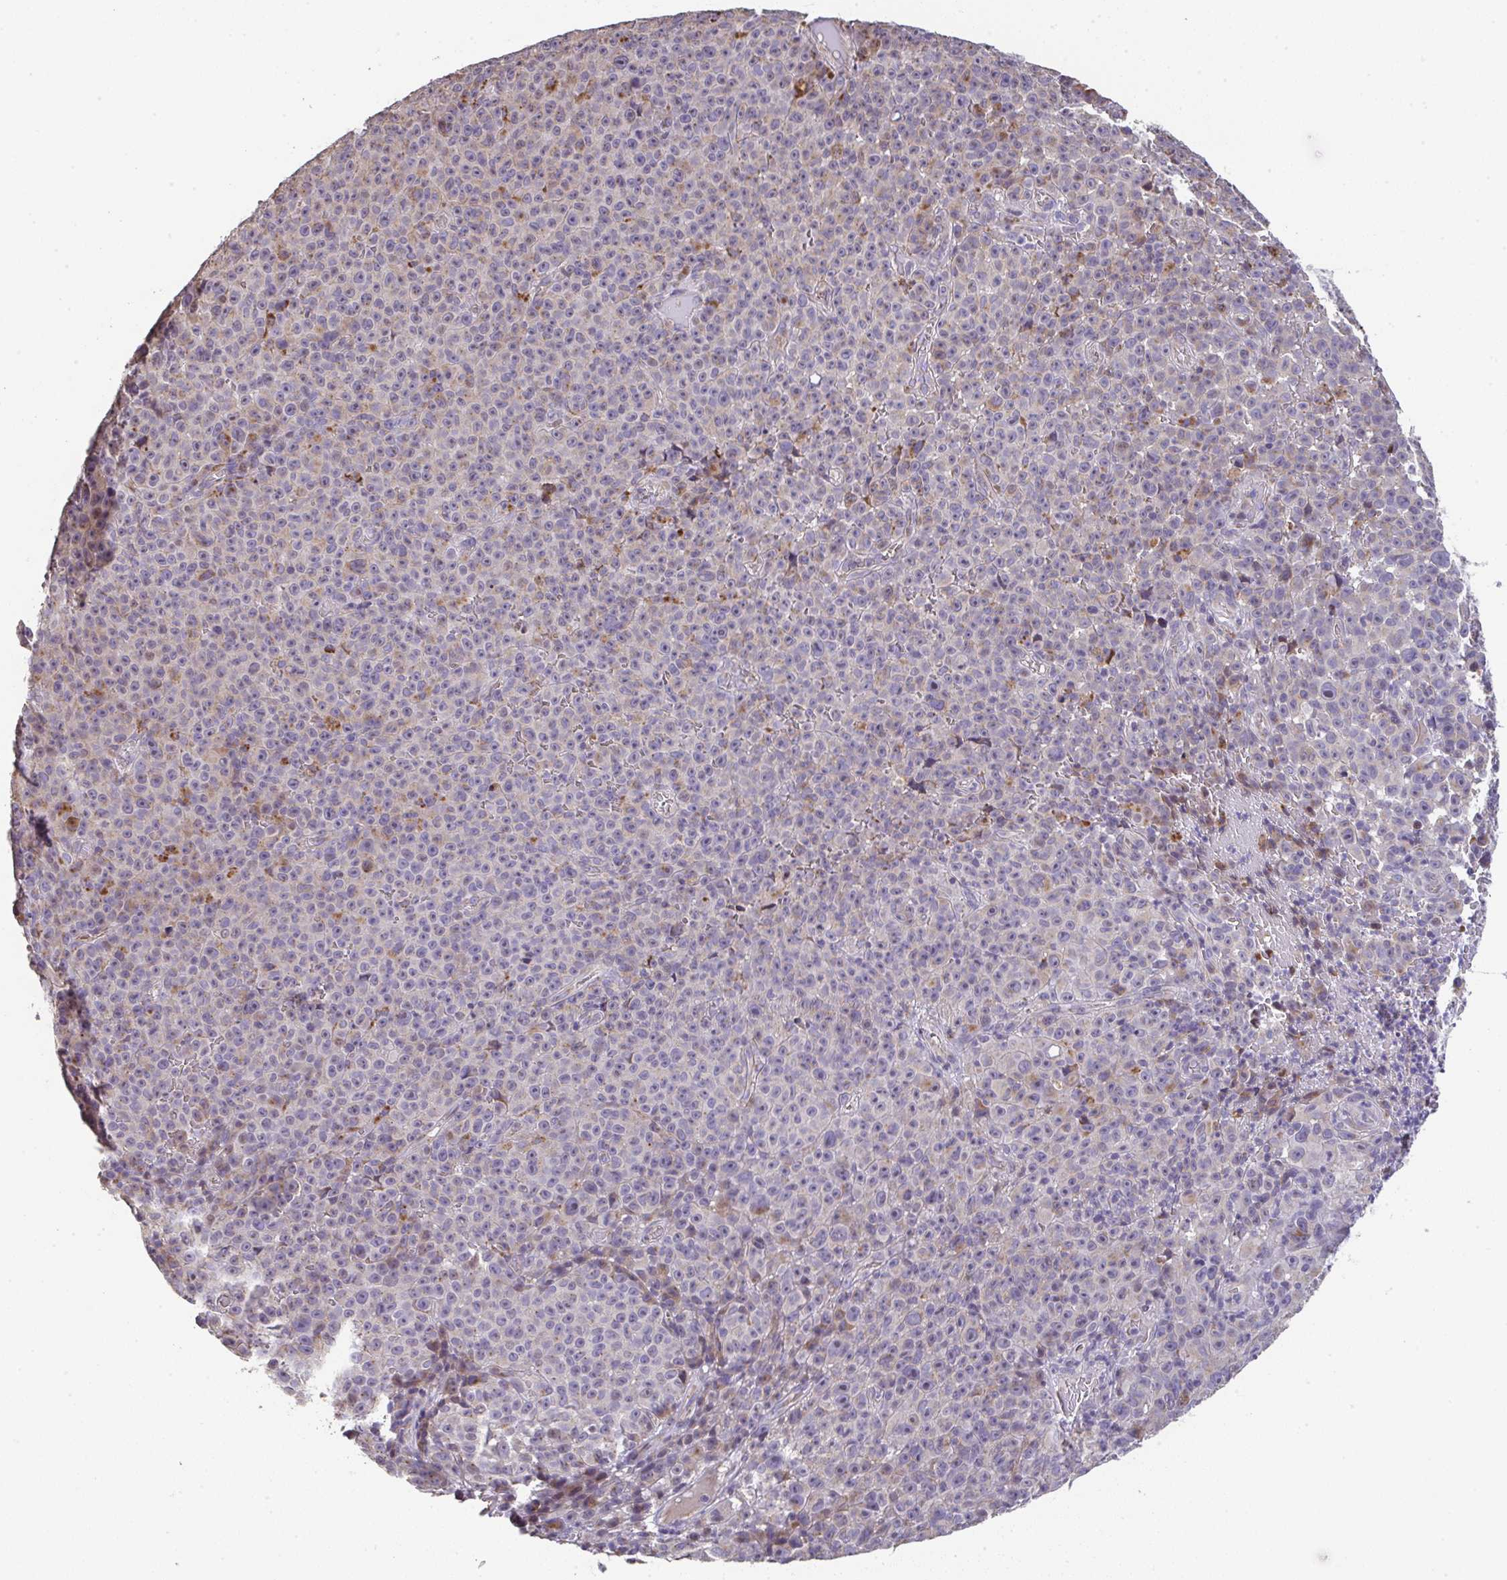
{"staining": {"intensity": "negative", "quantity": "none", "location": "none"}, "tissue": "melanoma", "cell_type": "Tumor cells", "image_type": "cancer", "snomed": [{"axis": "morphology", "description": "Malignant melanoma, NOS"}, {"axis": "topography", "description": "Skin"}], "caption": "Tumor cells are negative for protein expression in human melanoma.", "gene": "RUNDC3B", "patient": {"sex": "female", "age": 82}}